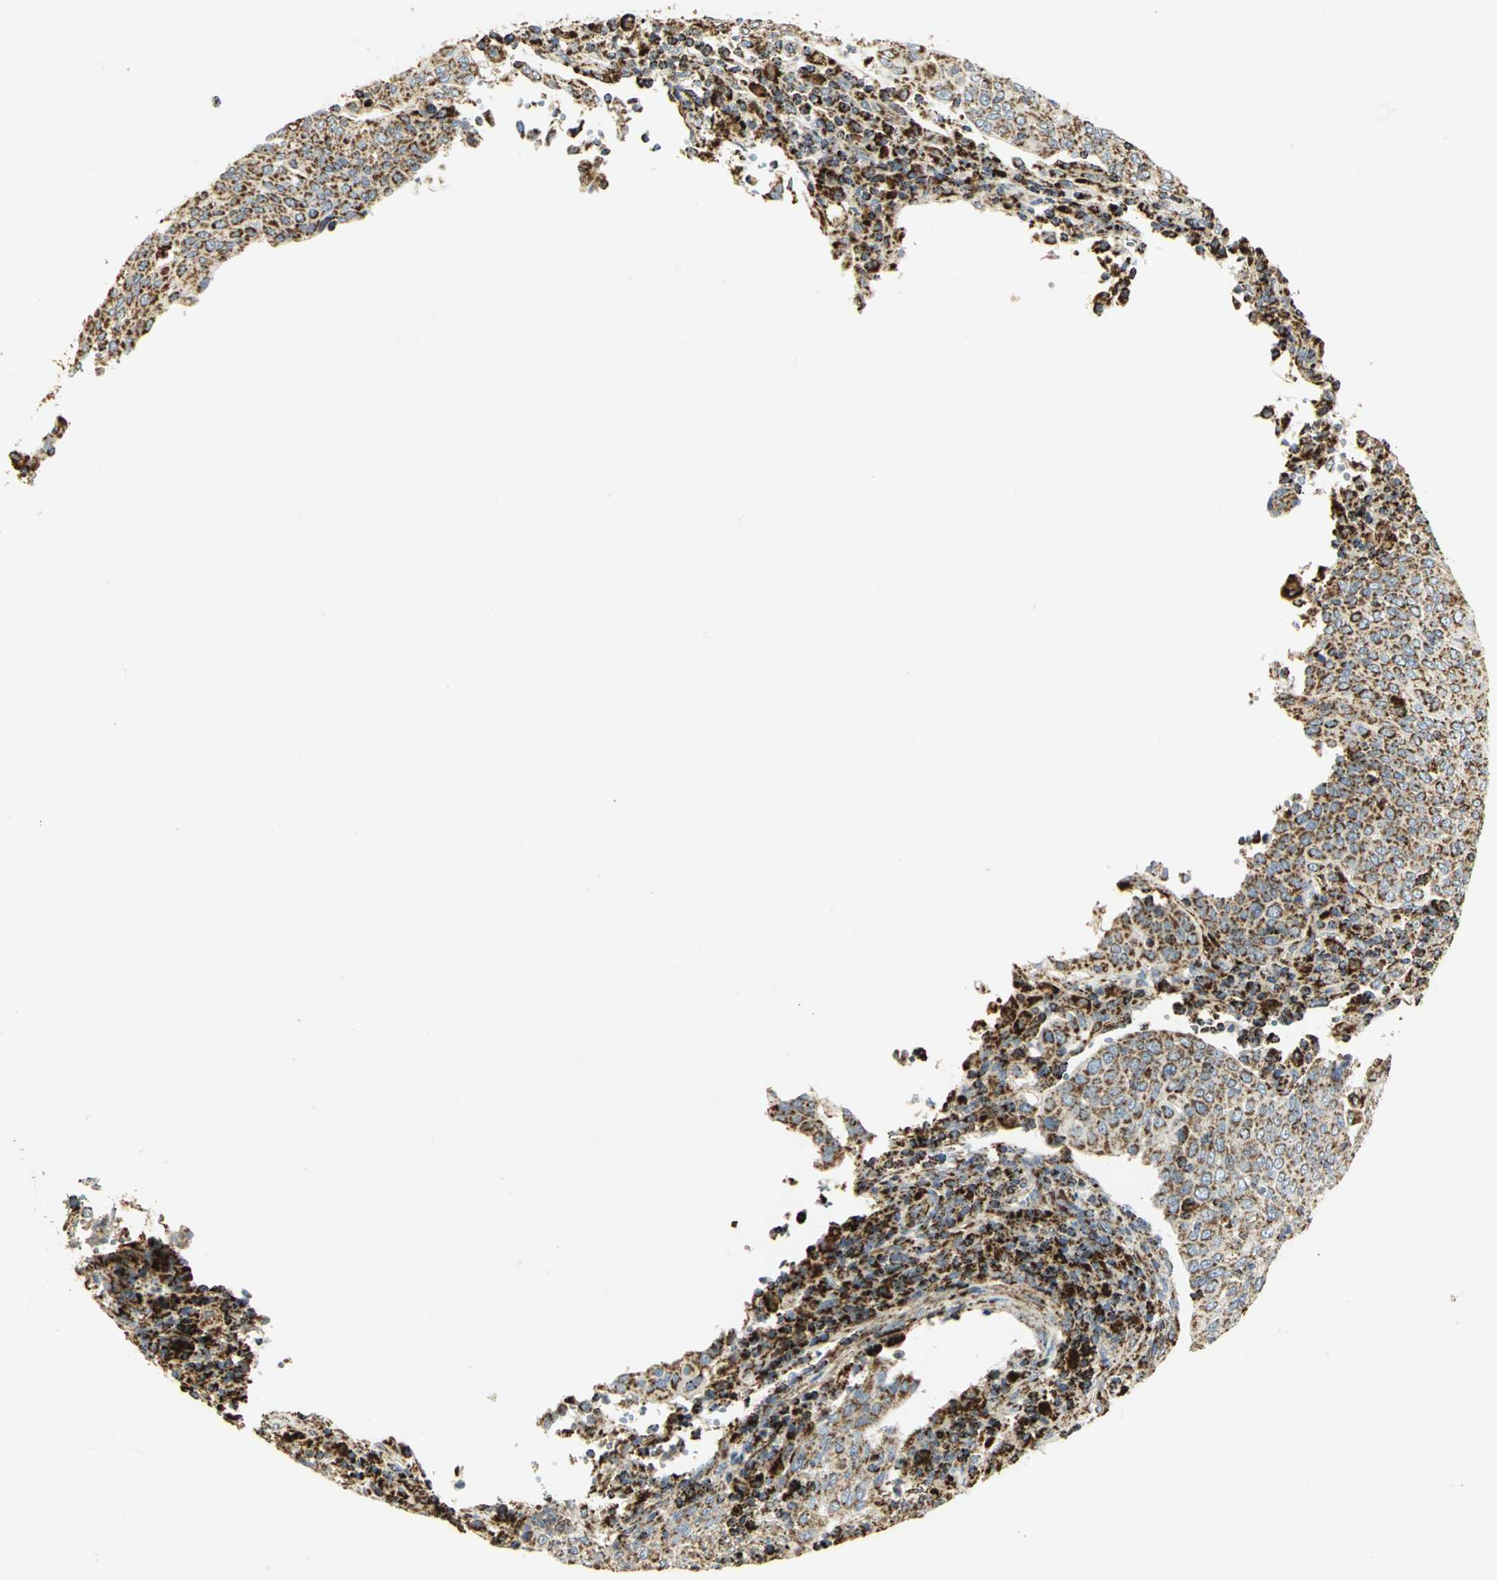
{"staining": {"intensity": "strong", "quantity": ">75%", "location": "cytoplasmic/membranous"}, "tissue": "cervical cancer", "cell_type": "Tumor cells", "image_type": "cancer", "snomed": [{"axis": "morphology", "description": "Squamous cell carcinoma, NOS"}, {"axis": "topography", "description": "Cervix"}], "caption": "Cervical cancer (squamous cell carcinoma) stained for a protein (brown) reveals strong cytoplasmic/membranous positive positivity in about >75% of tumor cells.", "gene": "VDAC1", "patient": {"sex": "female", "age": 40}}